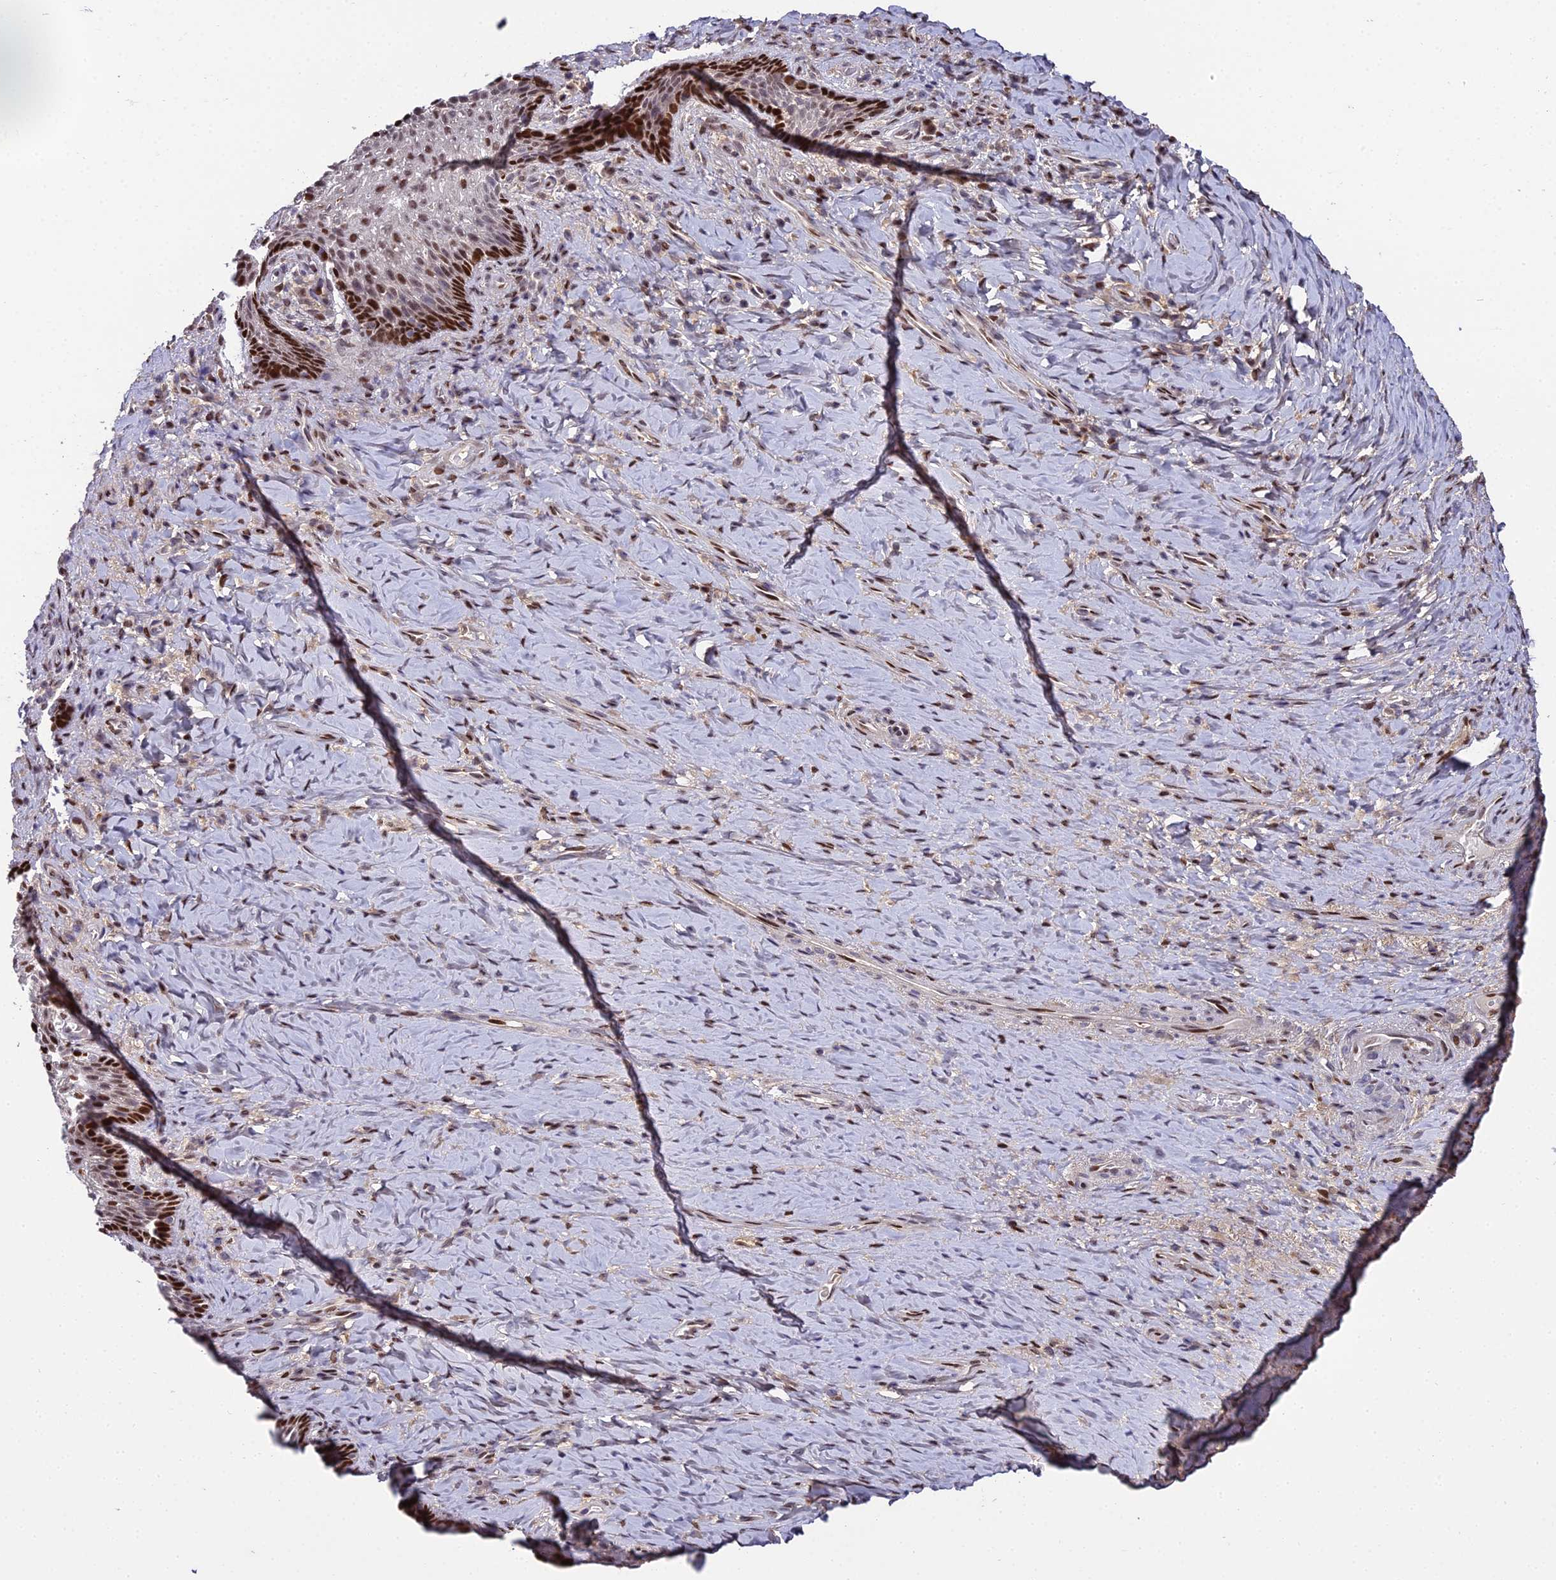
{"staining": {"intensity": "strong", "quantity": "25%-75%", "location": "nuclear"}, "tissue": "vagina", "cell_type": "Squamous epithelial cells", "image_type": "normal", "snomed": [{"axis": "morphology", "description": "Normal tissue, NOS"}, {"axis": "topography", "description": "Vagina"}], "caption": "Squamous epithelial cells demonstrate high levels of strong nuclear positivity in about 25%-75% of cells in normal vagina. (Brightfield microscopy of DAB IHC at high magnification).", "gene": "ZNF707", "patient": {"sex": "female", "age": 60}}